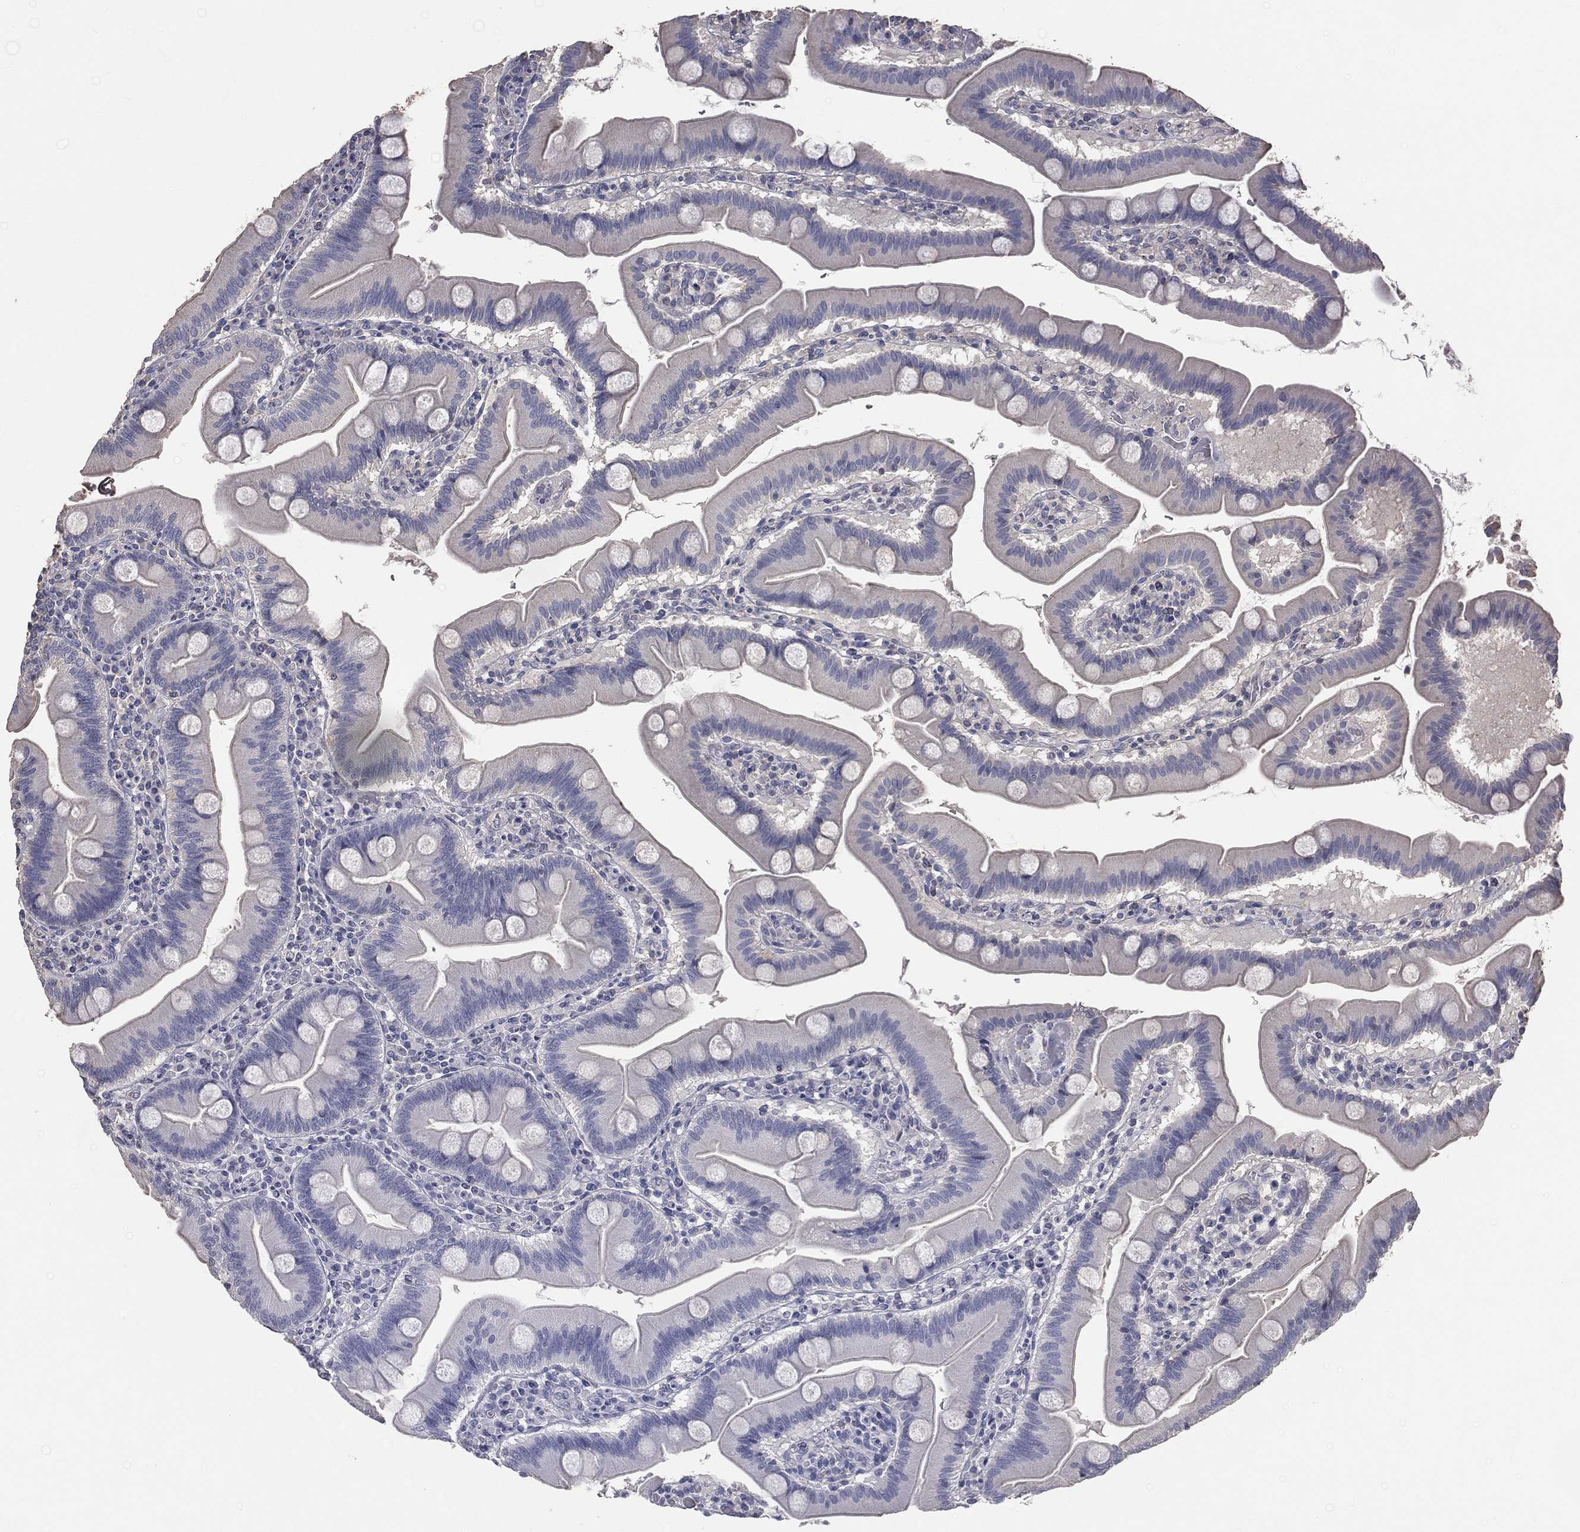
{"staining": {"intensity": "negative", "quantity": "none", "location": "none"}, "tissue": "duodenum", "cell_type": "Glandular cells", "image_type": "normal", "snomed": [{"axis": "morphology", "description": "Normal tissue, NOS"}, {"axis": "topography", "description": "Duodenum"}], "caption": "A micrograph of human duodenum is negative for staining in glandular cells. (Brightfield microscopy of DAB (3,3'-diaminobenzidine) immunohistochemistry at high magnification).", "gene": "CROCC", "patient": {"sex": "male", "age": 59}}